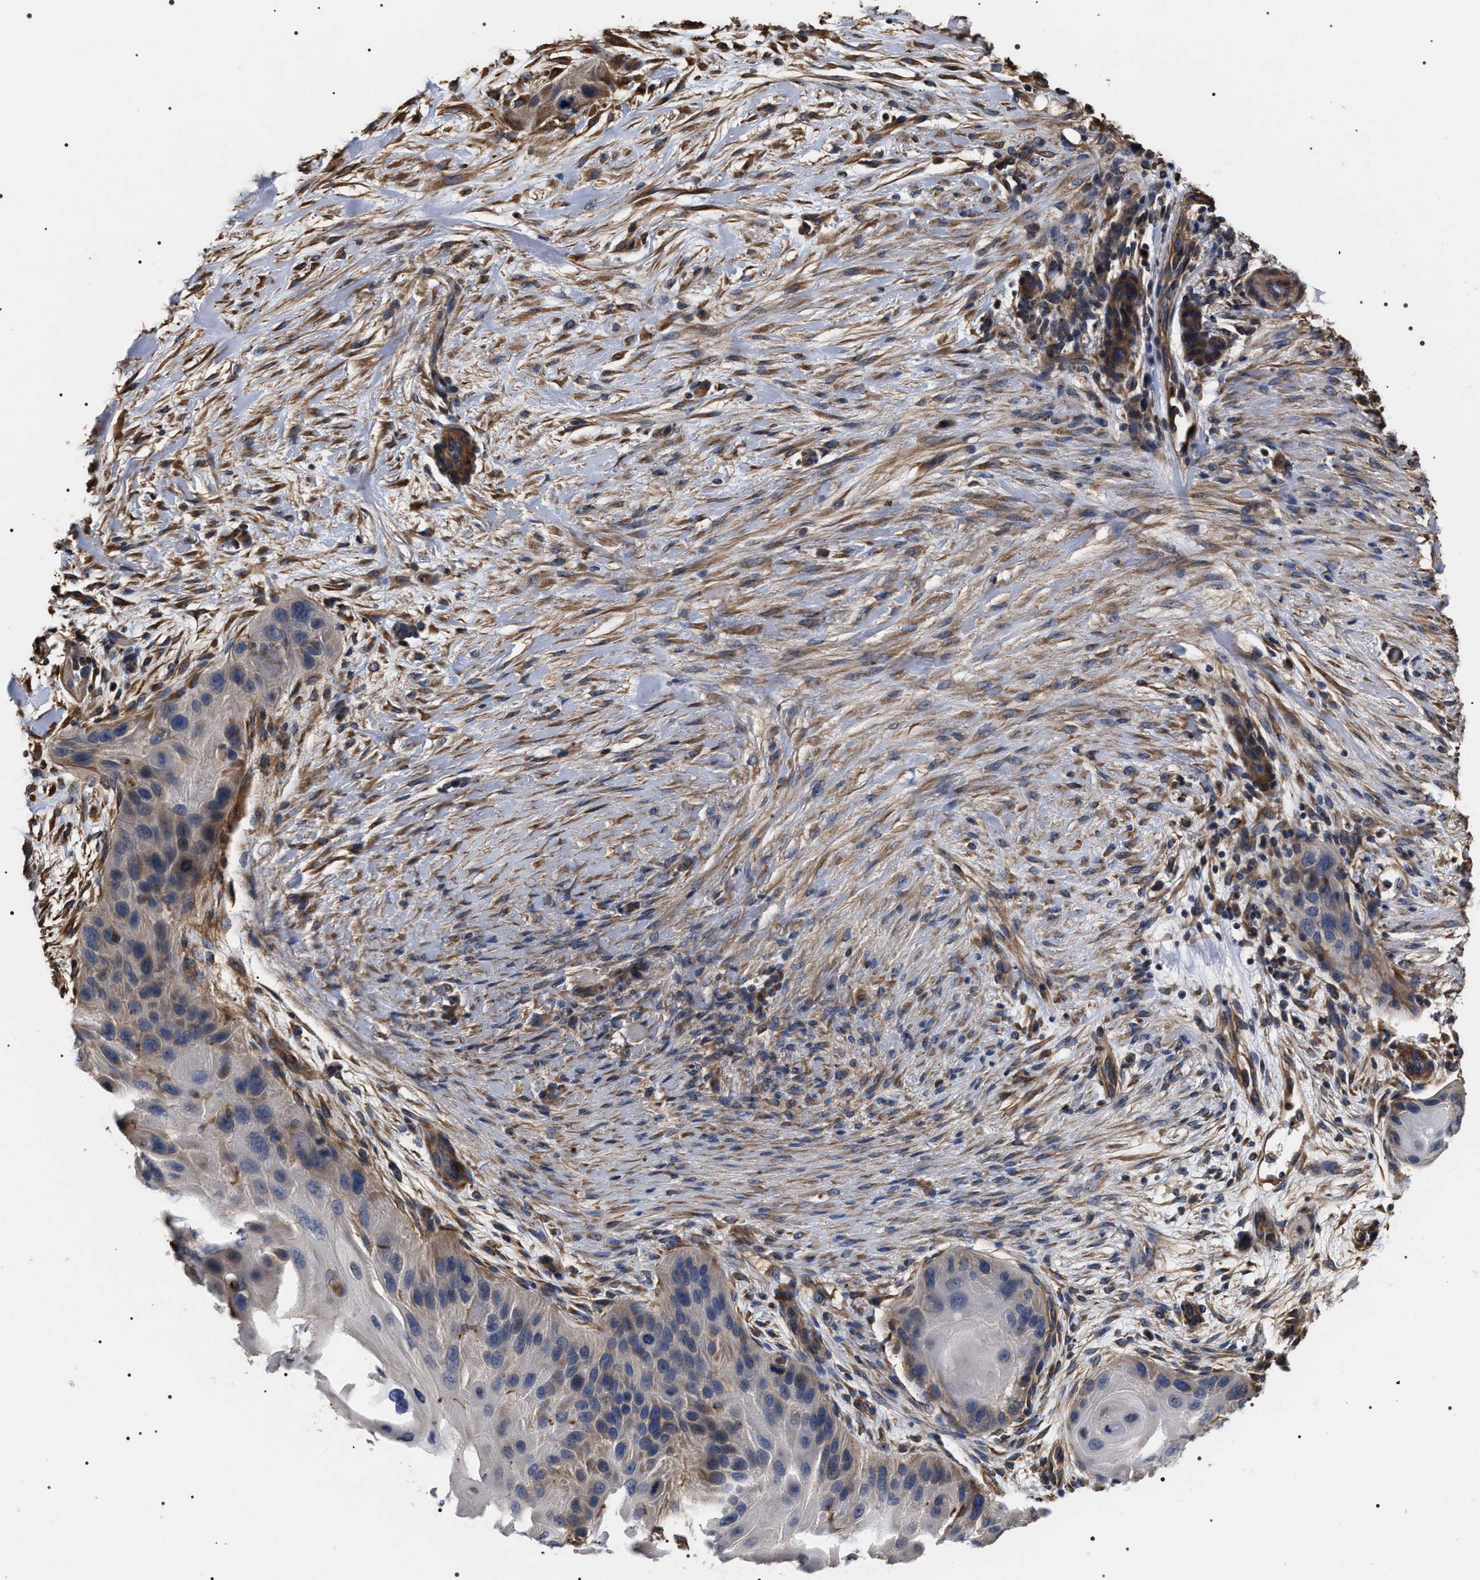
{"staining": {"intensity": "weak", "quantity": "<25%", "location": "cytoplasmic/membranous"}, "tissue": "skin cancer", "cell_type": "Tumor cells", "image_type": "cancer", "snomed": [{"axis": "morphology", "description": "Squamous cell carcinoma, NOS"}, {"axis": "topography", "description": "Skin"}], "caption": "IHC histopathology image of neoplastic tissue: skin squamous cell carcinoma stained with DAB (3,3'-diaminobenzidine) shows no significant protein expression in tumor cells. (Brightfield microscopy of DAB (3,3'-diaminobenzidine) immunohistochemistry (IHC) at high magnification).", "gene": "TSPAN33", "patient": {"sex": "female", "age": 77}}